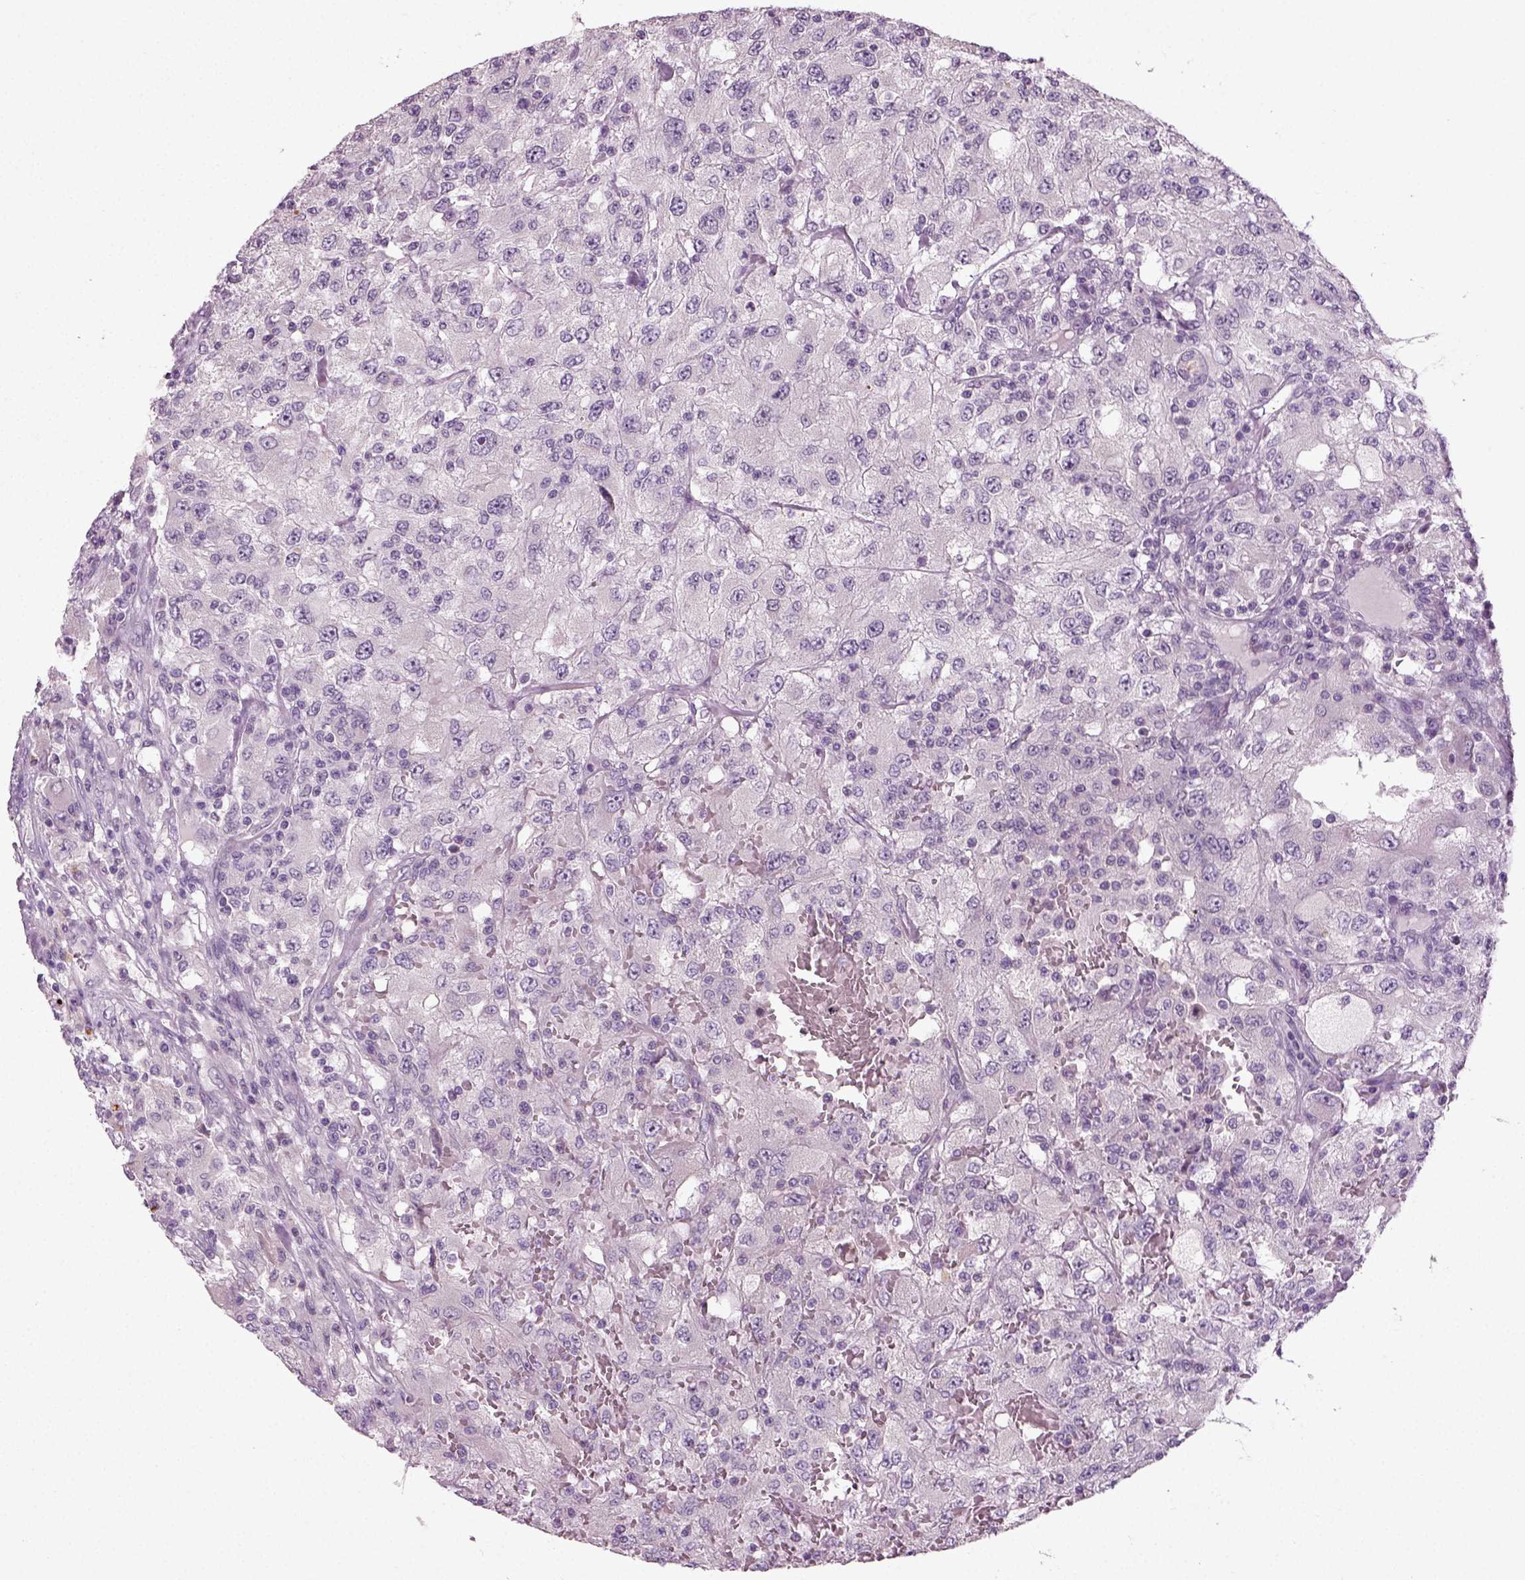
{"staining": {"intensity": "negative", "quantity": "none", "location": "none"}, "tissue": "renal cancer", "cell_type": "Tumor cells", "image_type": "cancer", "snomed": [{"axis": "morphology", "description": "Adenocarcinoma, NOS"}, {"axis": "topography", "description": "Kidney"}], "caption": "An immunohistochemistry (IHC) histopathology image of renal cancer (adenocarcinoma) is shown. There is no staining in tumor cells of renal cancer (adenocarcinoma).", "gene": "SYNGAP1", "patient": {"sex": "female", "age": 67}}